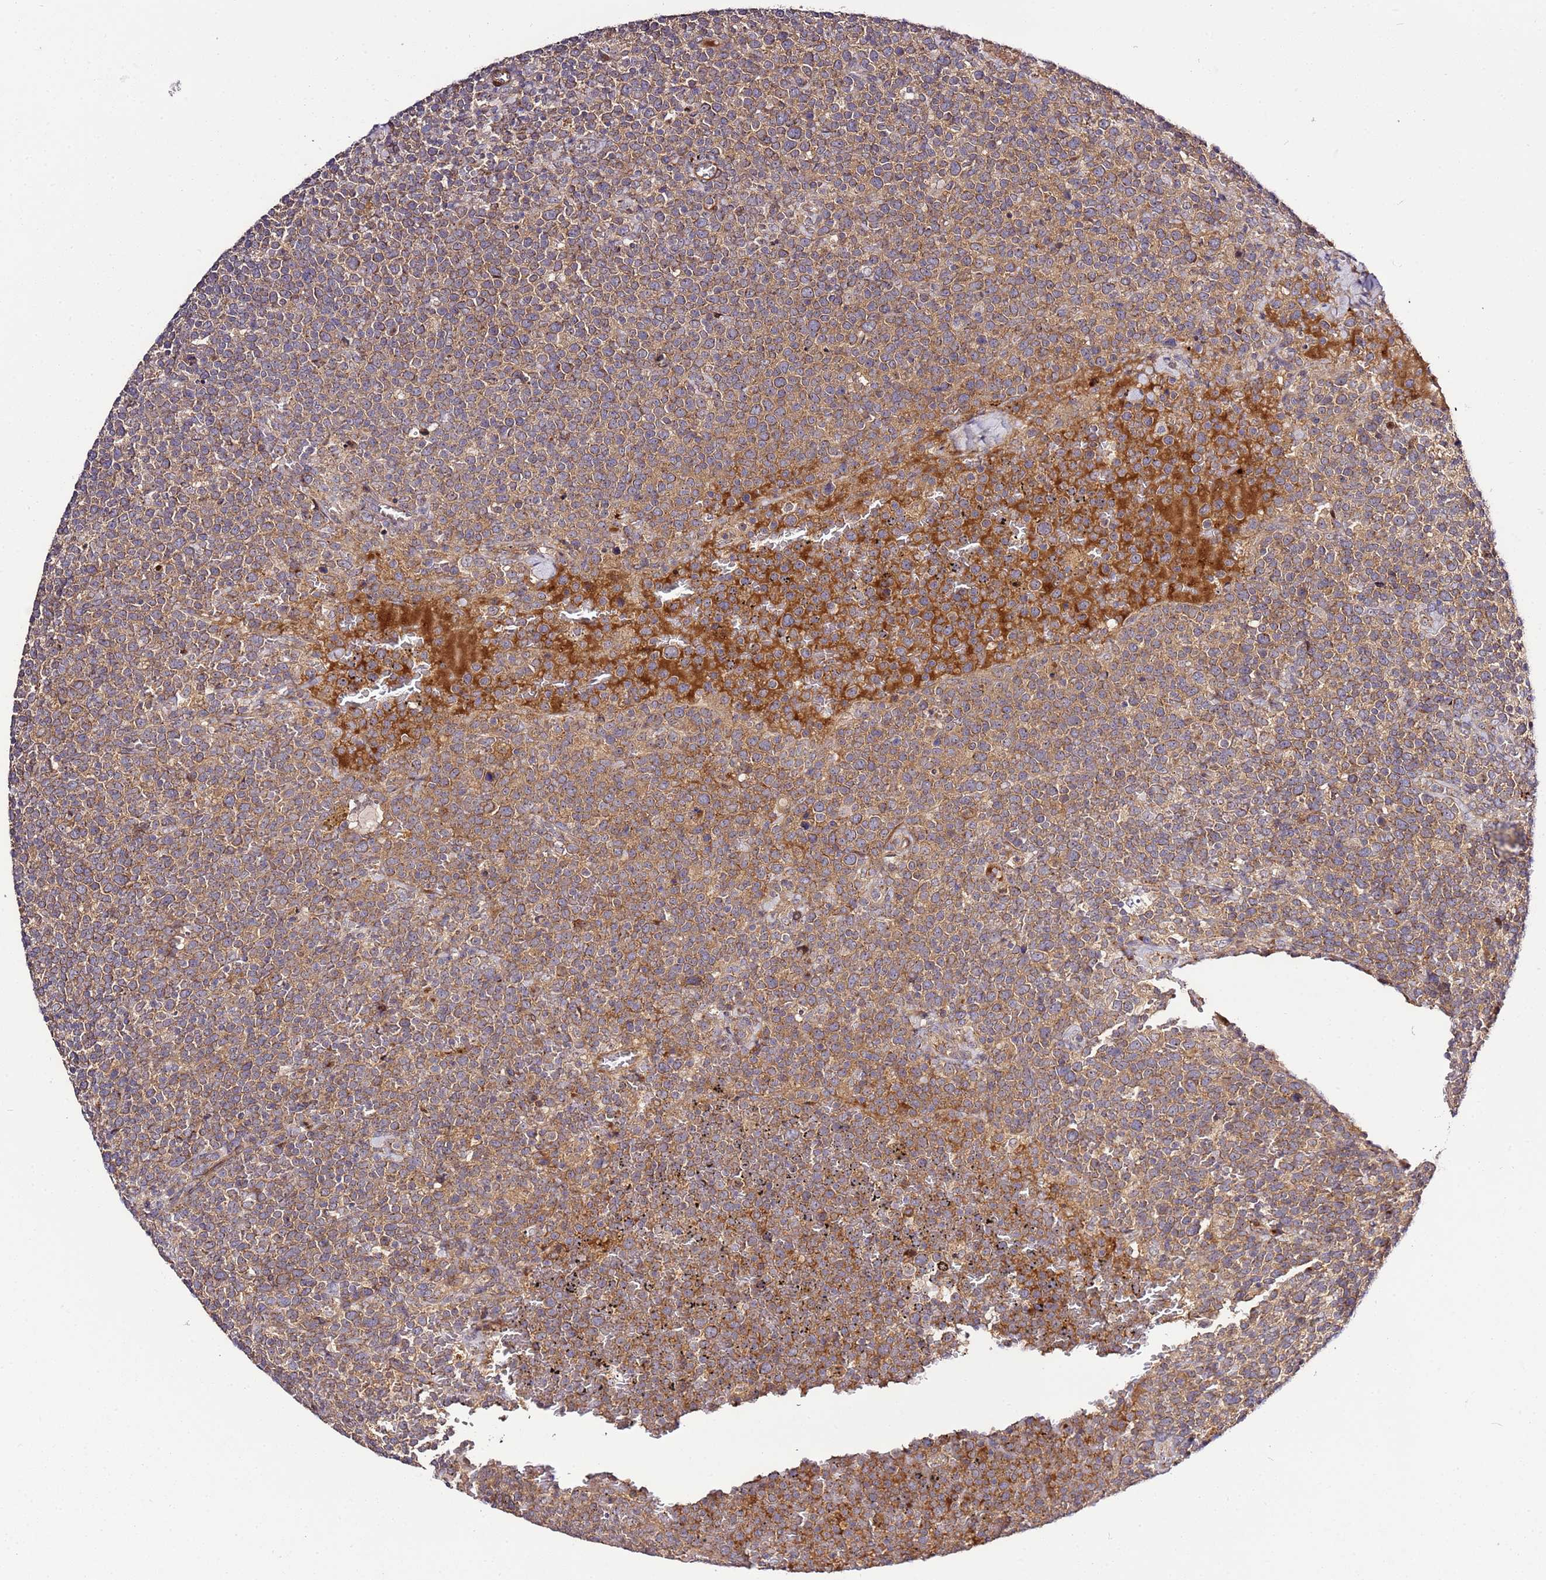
{"staining": {"intensity": "moderate", "quantity": ">75%", "location": "cytoplasmic/membranous"}, "tissue": "lymphoma", "cell_type": "Tumor cells", "image_type": "cancer", "snomed": [{"axis": "morphology", "description": "Malignant lymphoma, non-Hodgkin's type, High grade"}, {"axis": "topography", "description": "Lymph node"}], "caption": "Protein expression analysis of human high-grade malignant lymphoma, non-Hodgkin's type reveals moderate cytoplasmic/membranous staining in about >75% of tumor cells. The staining was performed using DAB, with brown indicating positive protein expression. Nuclei are stained blue with hematoxylin.", "gene": "PVRIG", "patient": {"sex": "male", "age": 61}}